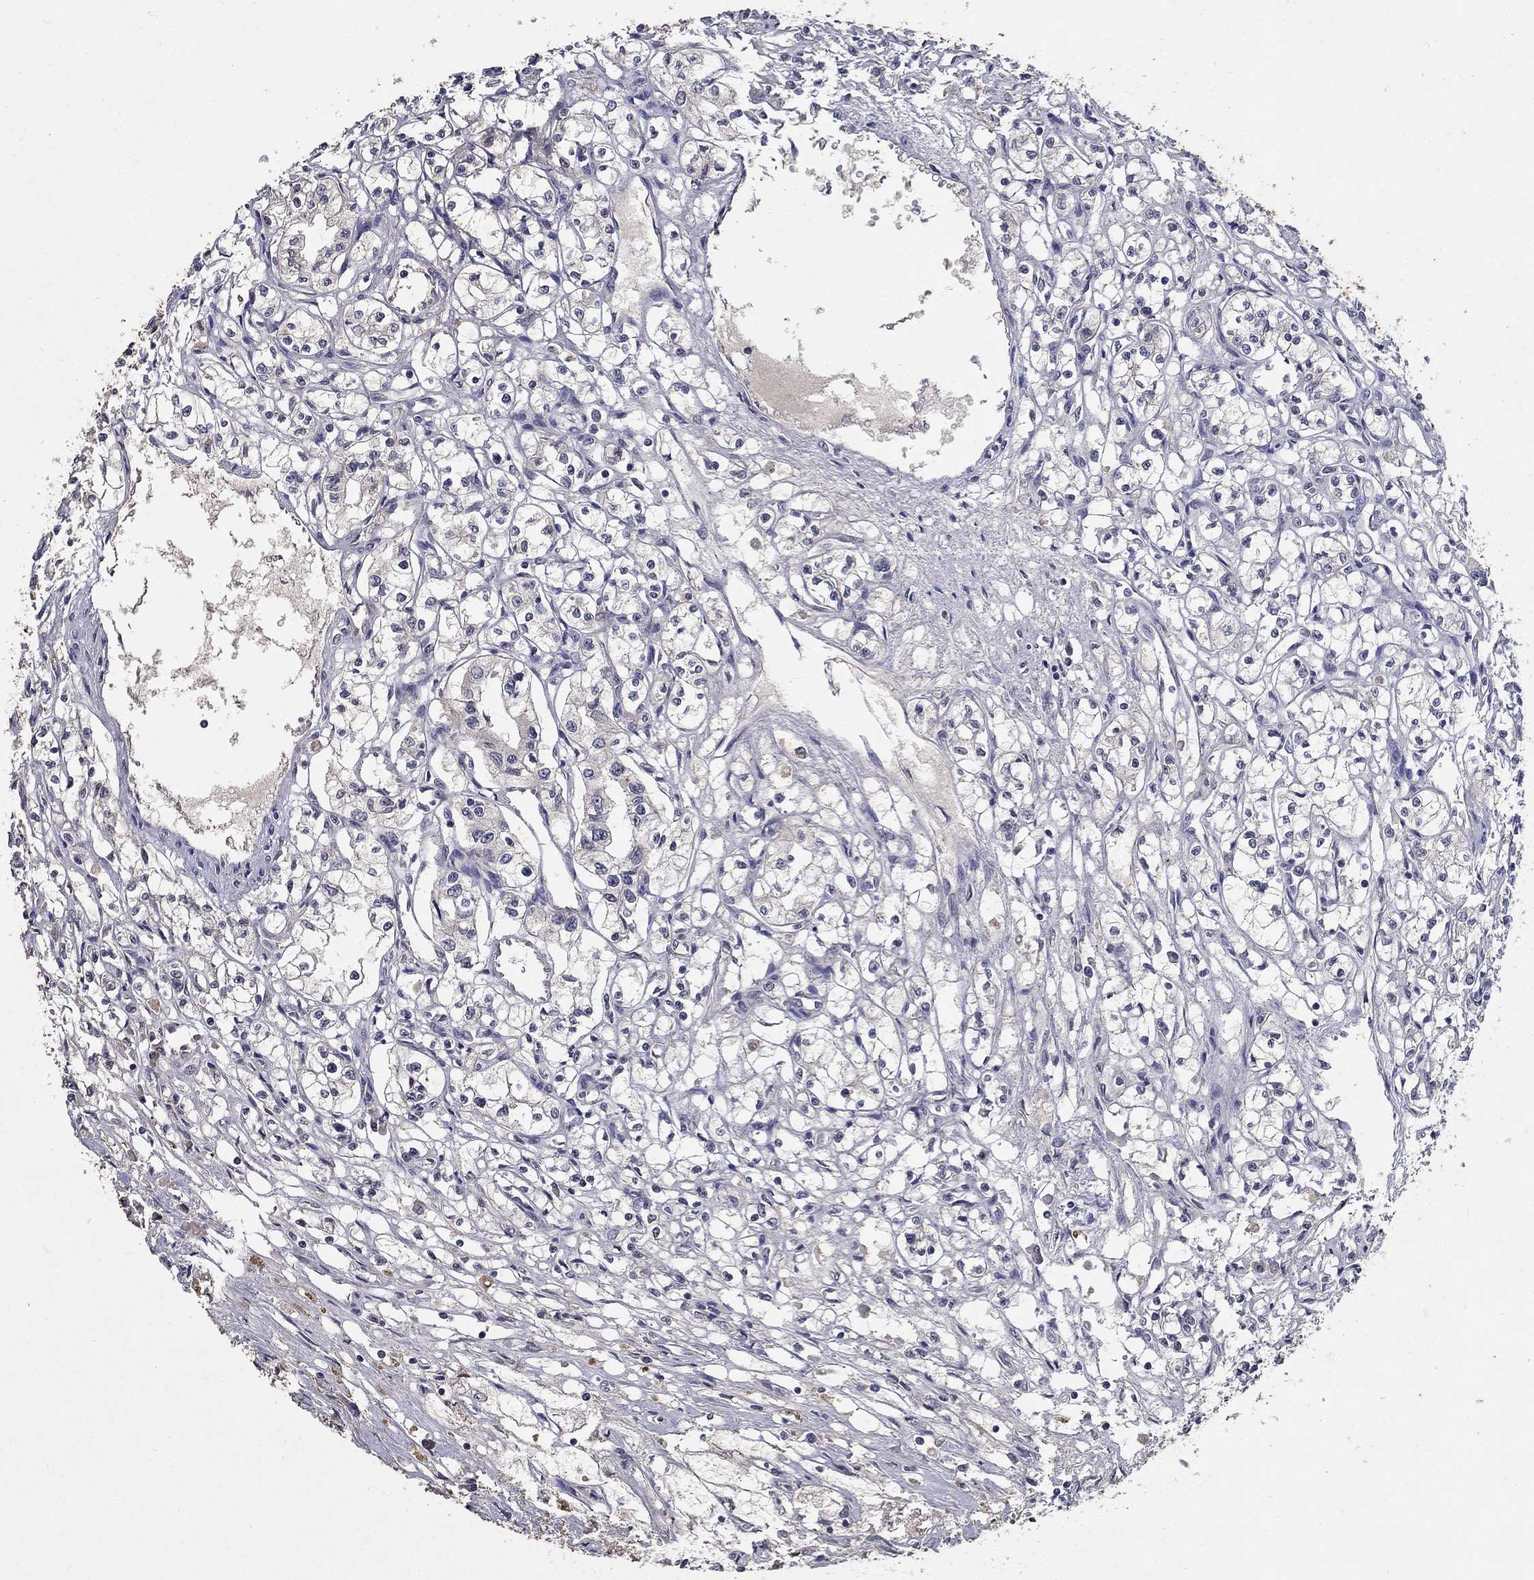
{"staining": {"intensity": "negative", "quantity": "none", "location": "none"}, "tissue": "renal cancer", "cell_type": "Tumor cells", "image_type": "cancer", "snomed": [{"axis": "morphology", "description": "Adenocarcinoma, NOS"}, {"axis": "topography", "description": "Kidney"}], "caption": "This micrograph is of adenocarcinoma (renal) stained with immunohistochemistry to label a protein in brown with the nuclei are counter-stained blue. There is no expression in tumor cells.", "gene": "PROZ", "patient": {"sex": "male", "age": 56}}